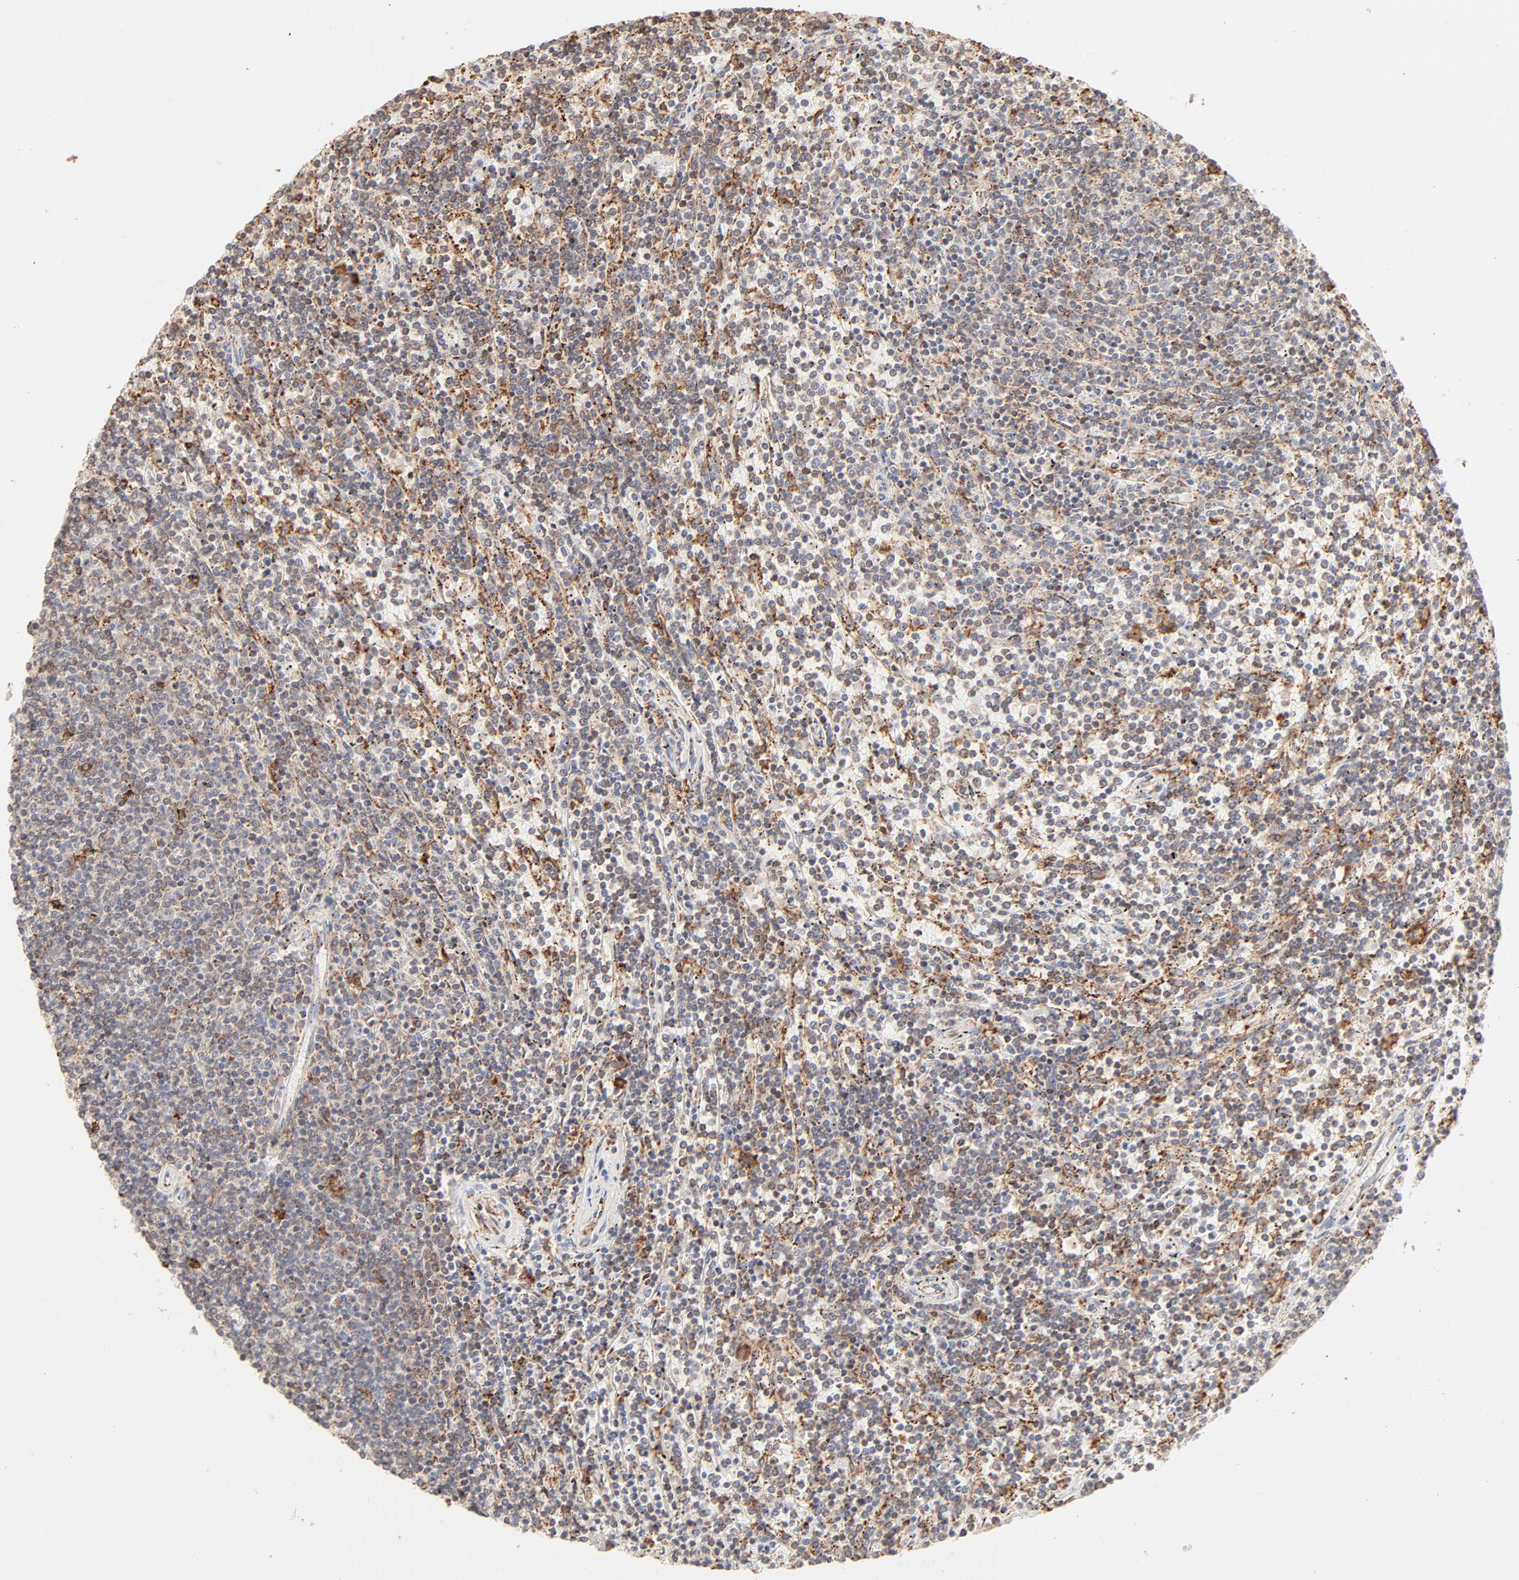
{"staining": {"intensity": "moderate", "quantity": "25%-75%", "location": "cytoplasmic/membranous"}, "tissue": "lymphoma", "cell_type": "Tumor cells", "image_type": "cancer", "snomed": [{"axis": "morphology", "description": "Malignant lymphoma, non-Hodgkin's type, Low grade"}, {"axis": "topography", "description": "Spleen"}], "caption": "Lymphoma stained with a protein marker displays moderate staining in tumor cells.", "gene": "PARP12", "patient": {"sex": "female", "age": 50}}